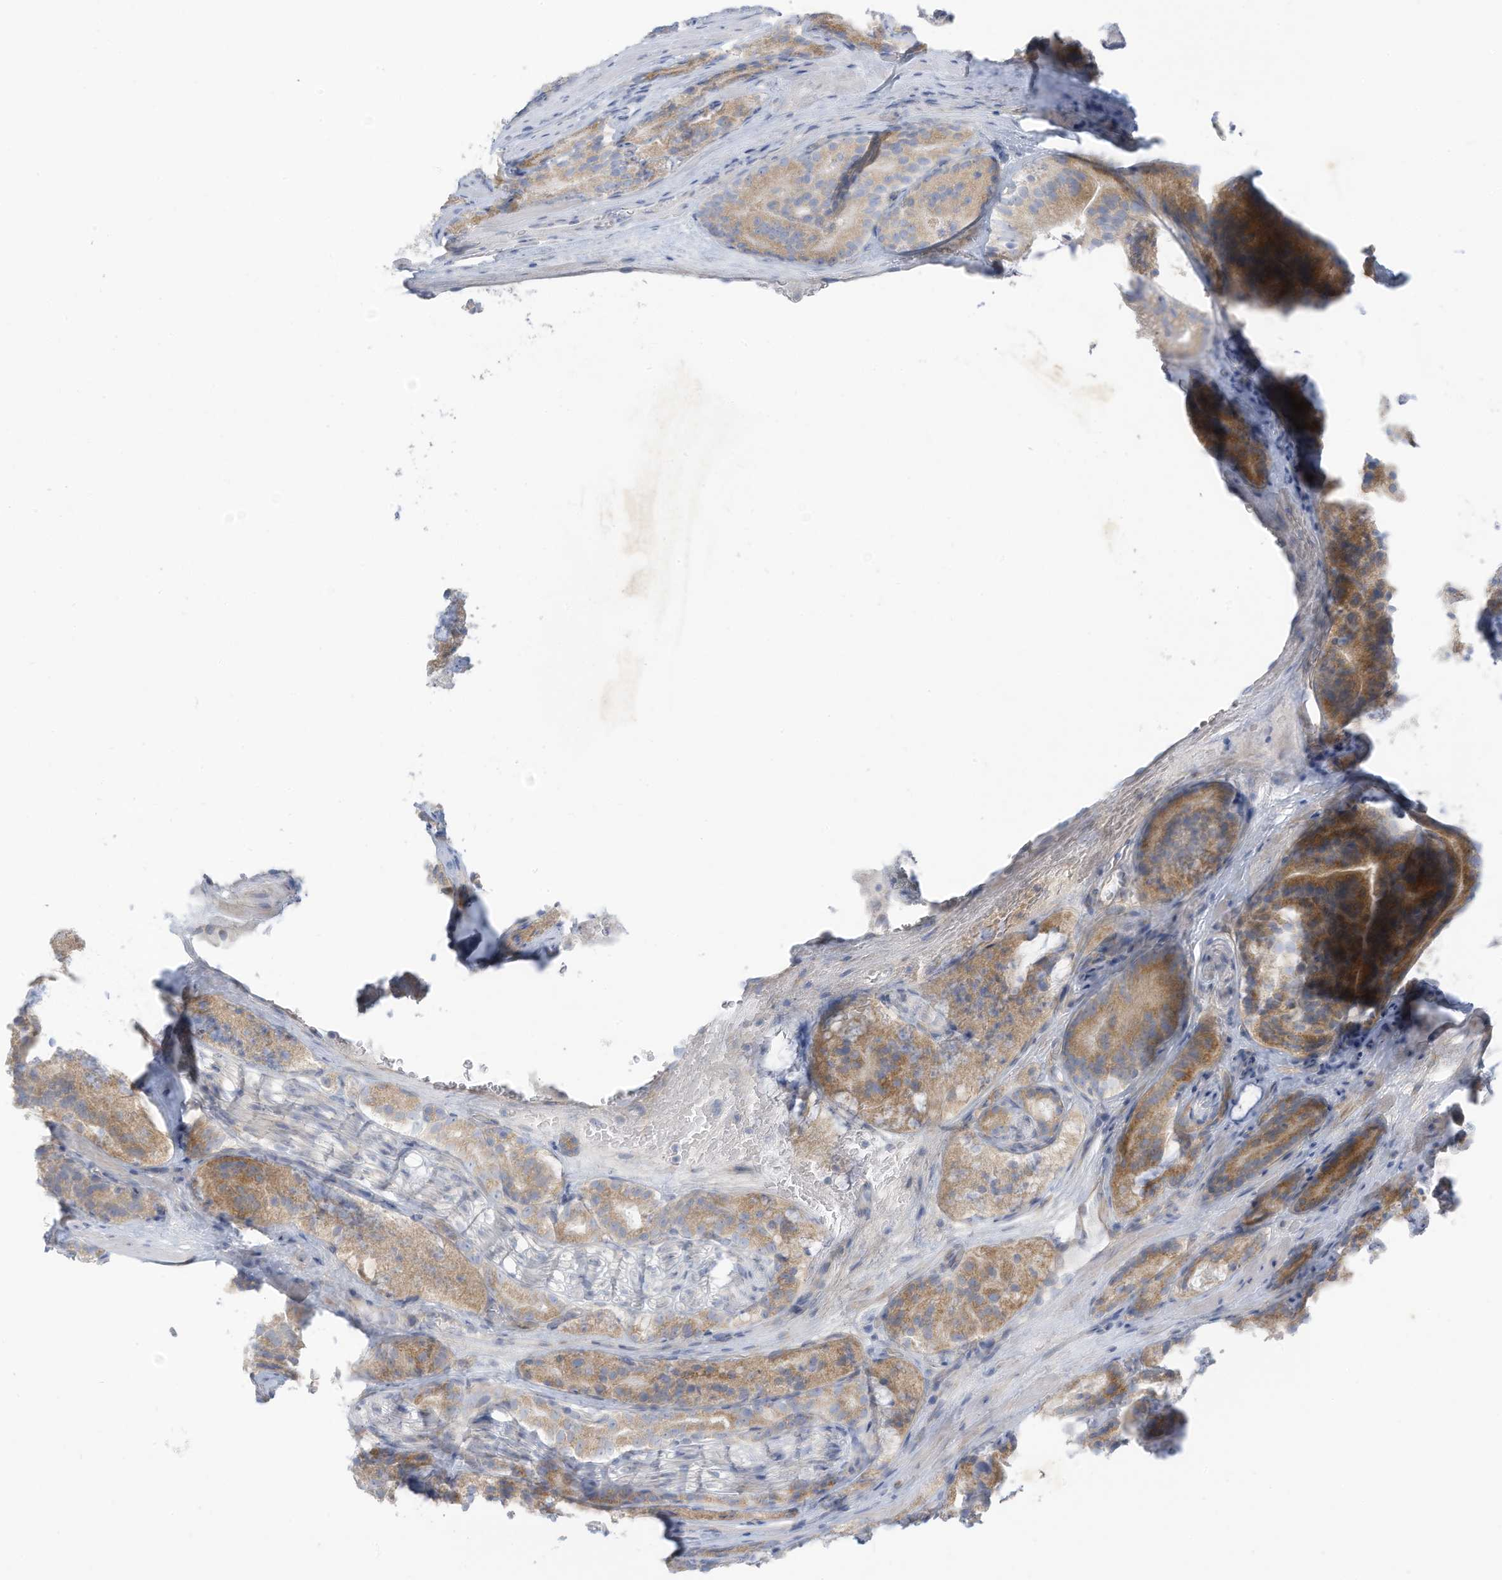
{"staining": {"intensity": "moderate", "quantity": ">75%", "location": "cytoplasmic/membranous"}, "tissue": "prostate cancer", "cell_type": "Tumor cells", "image_type": "cancer", "snomed": [{"axis": "morphology", "description": "Adenocarcinoma, High grade"}, {"axis": "topography", "description": "Prostate"}], "caption": "High-power microscopy captured an immunohistochemistry micrograph of prostate cancer (high-grade adenocarcinoma), revealing moderate cytoplasmic/membranous positivity in about >75% of tumor cells.", "gene": "TRMT2B", "patient": {"sex": "male", "age": 57}}